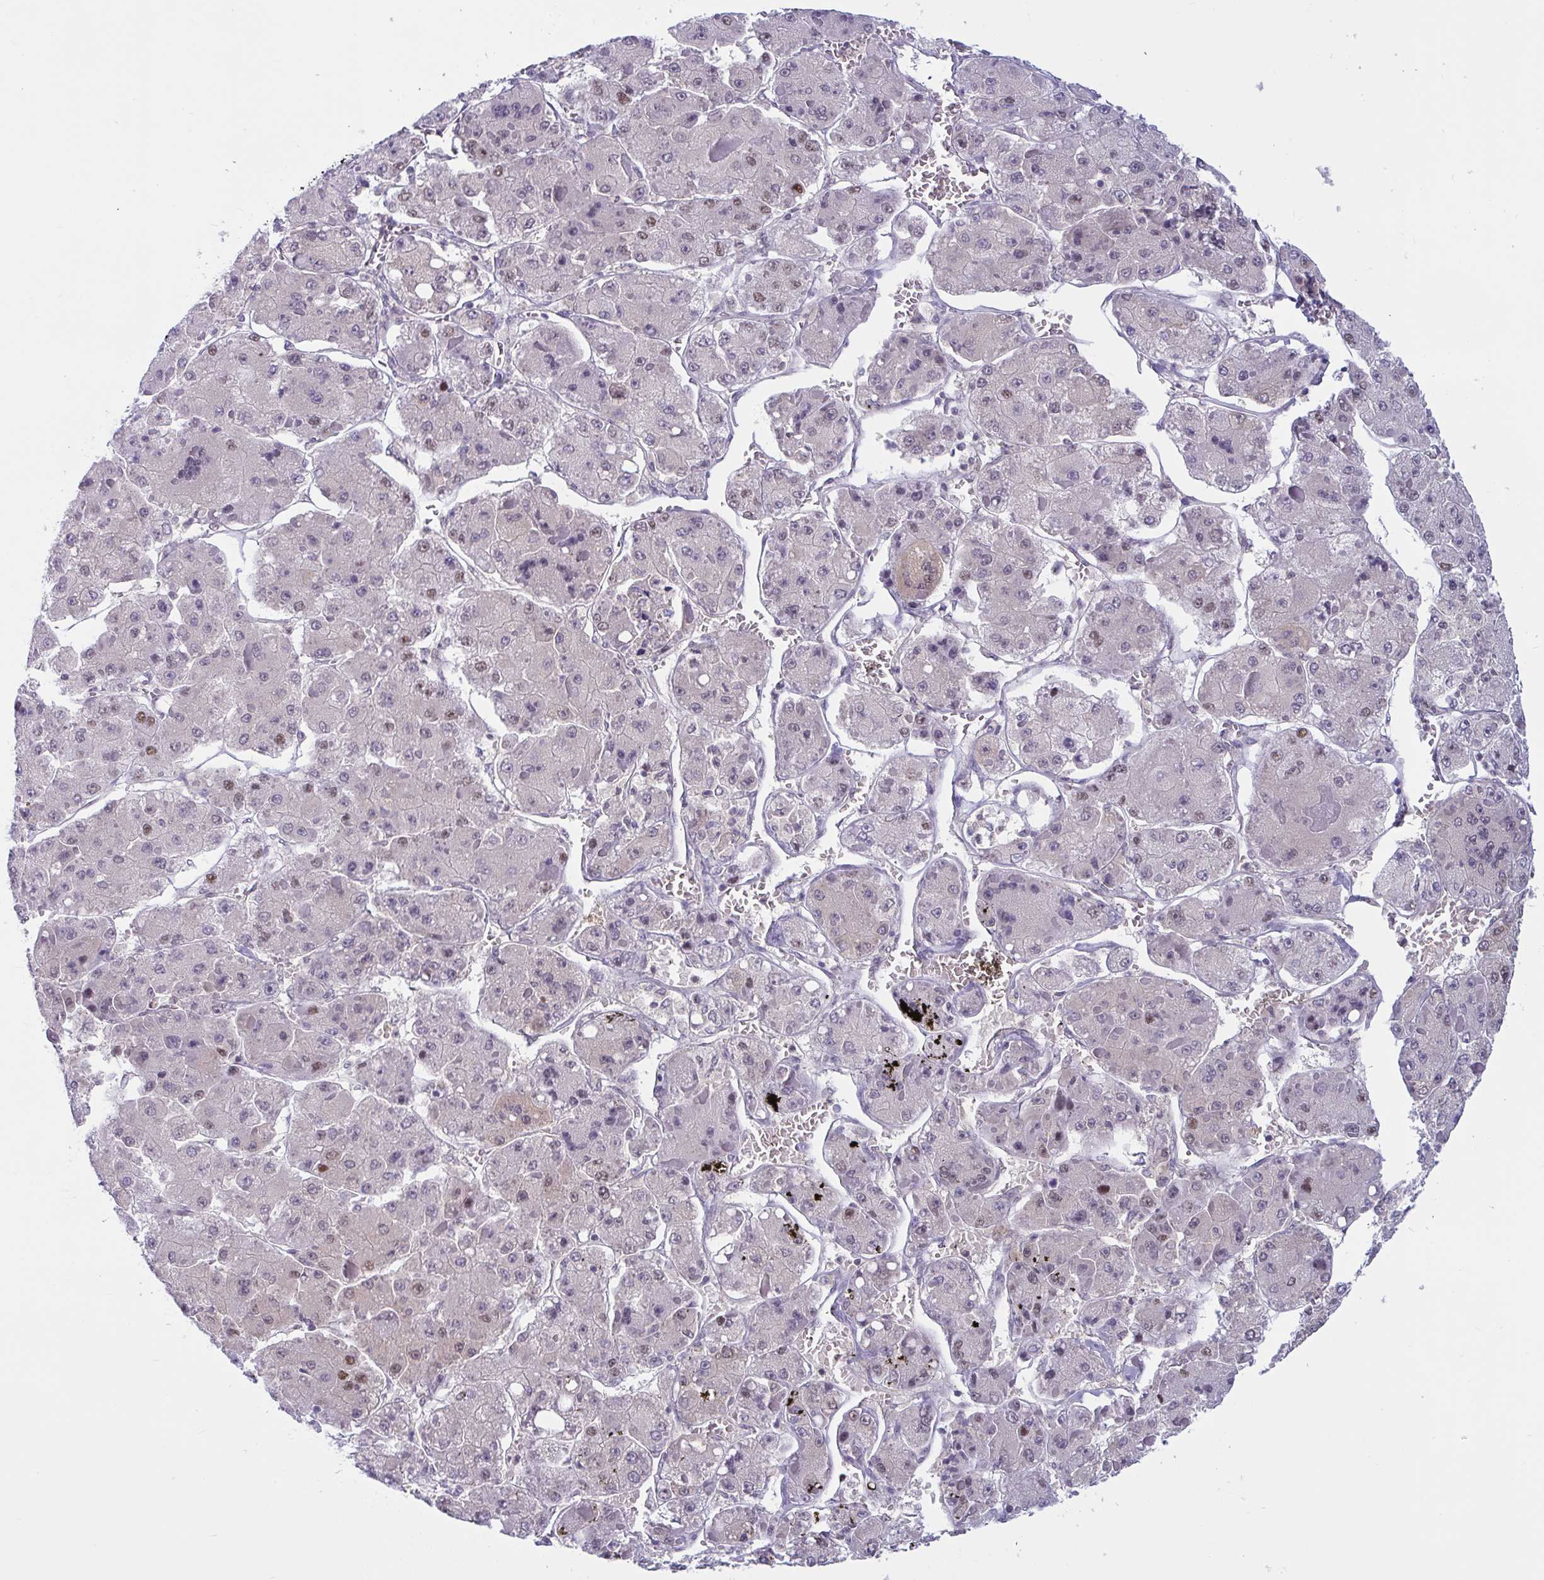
{"staining": {"intensity": "weak", "quantity": "<25%", "location": "nuclear"}, "tissue": "liver cancer", "cell_type": "Tumor cells", "image_type": "cancer", "snomed": [{"axis": "morphology", "description": "Carcinoma, Hepatocellular, NOS"}, {"axis": "topography", "description": "Liver"}], "caption": "Human liver hepatocellular carcinoma stained for a protein using IHC displays no expression in tumor cells.", "gene": "TSN", "patient": {"sex": "female", "age": 73}}